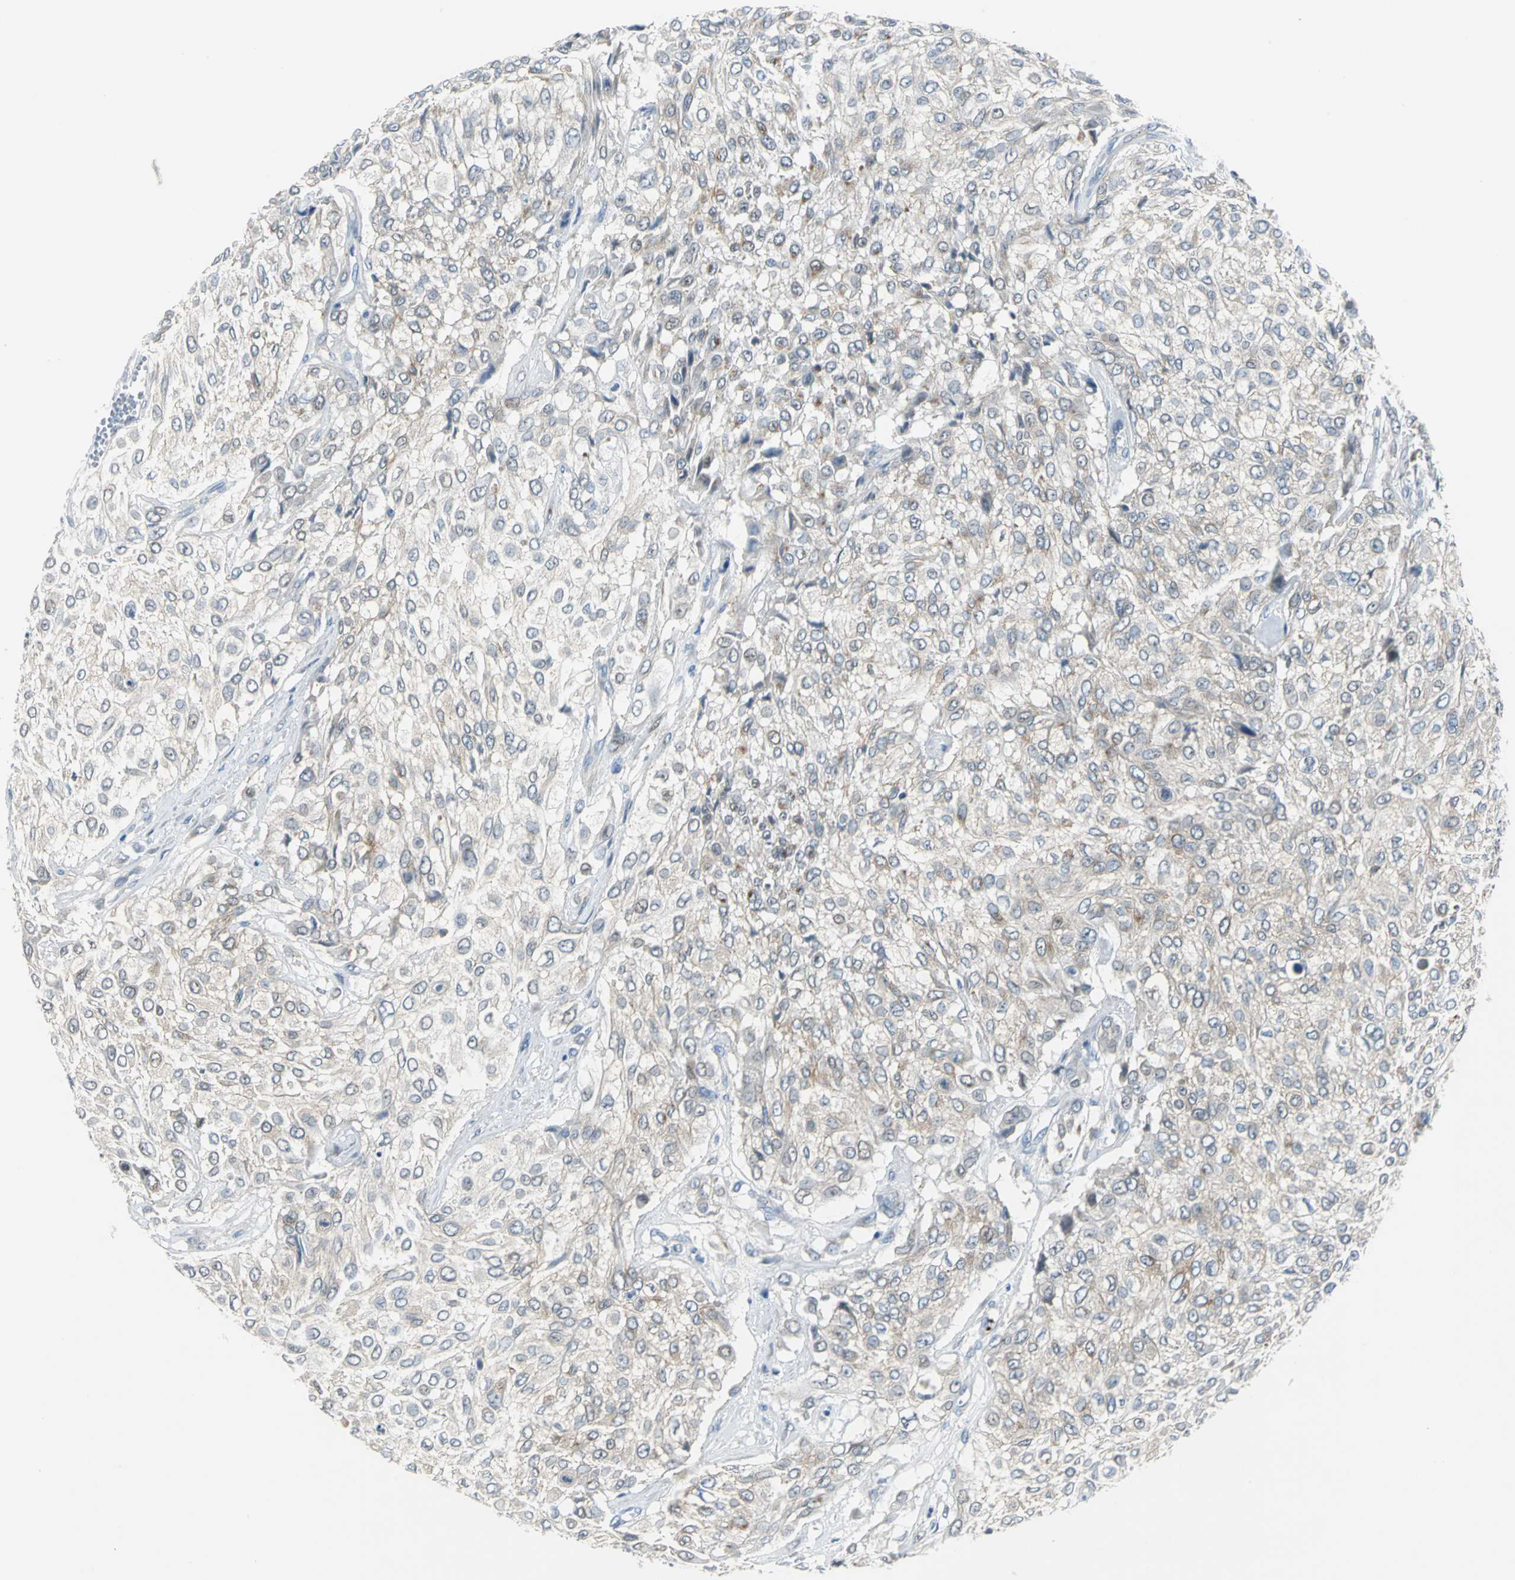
{"staining": {"intensity": "moderate", "quantity": ">75%", "location": "cytoplasmic/membranous"}, "tissue": "urothelial cancer", "cell_type": "Tumor cells", "image_type": "cancer", "snomed": [{"axis": "morphology", "description": "Urothelial carcinoma, High grade"}, {"axis": "topography", "description": "Urinary bladder"}], "caption": "Human urothelial cancer stained with a brown dye exhibits moderate cytoplasmic/membranous positive expression in approximately >75% of tumor cells.", "gene": "SELP", "patient": {"sex": "male", "age": 57}}